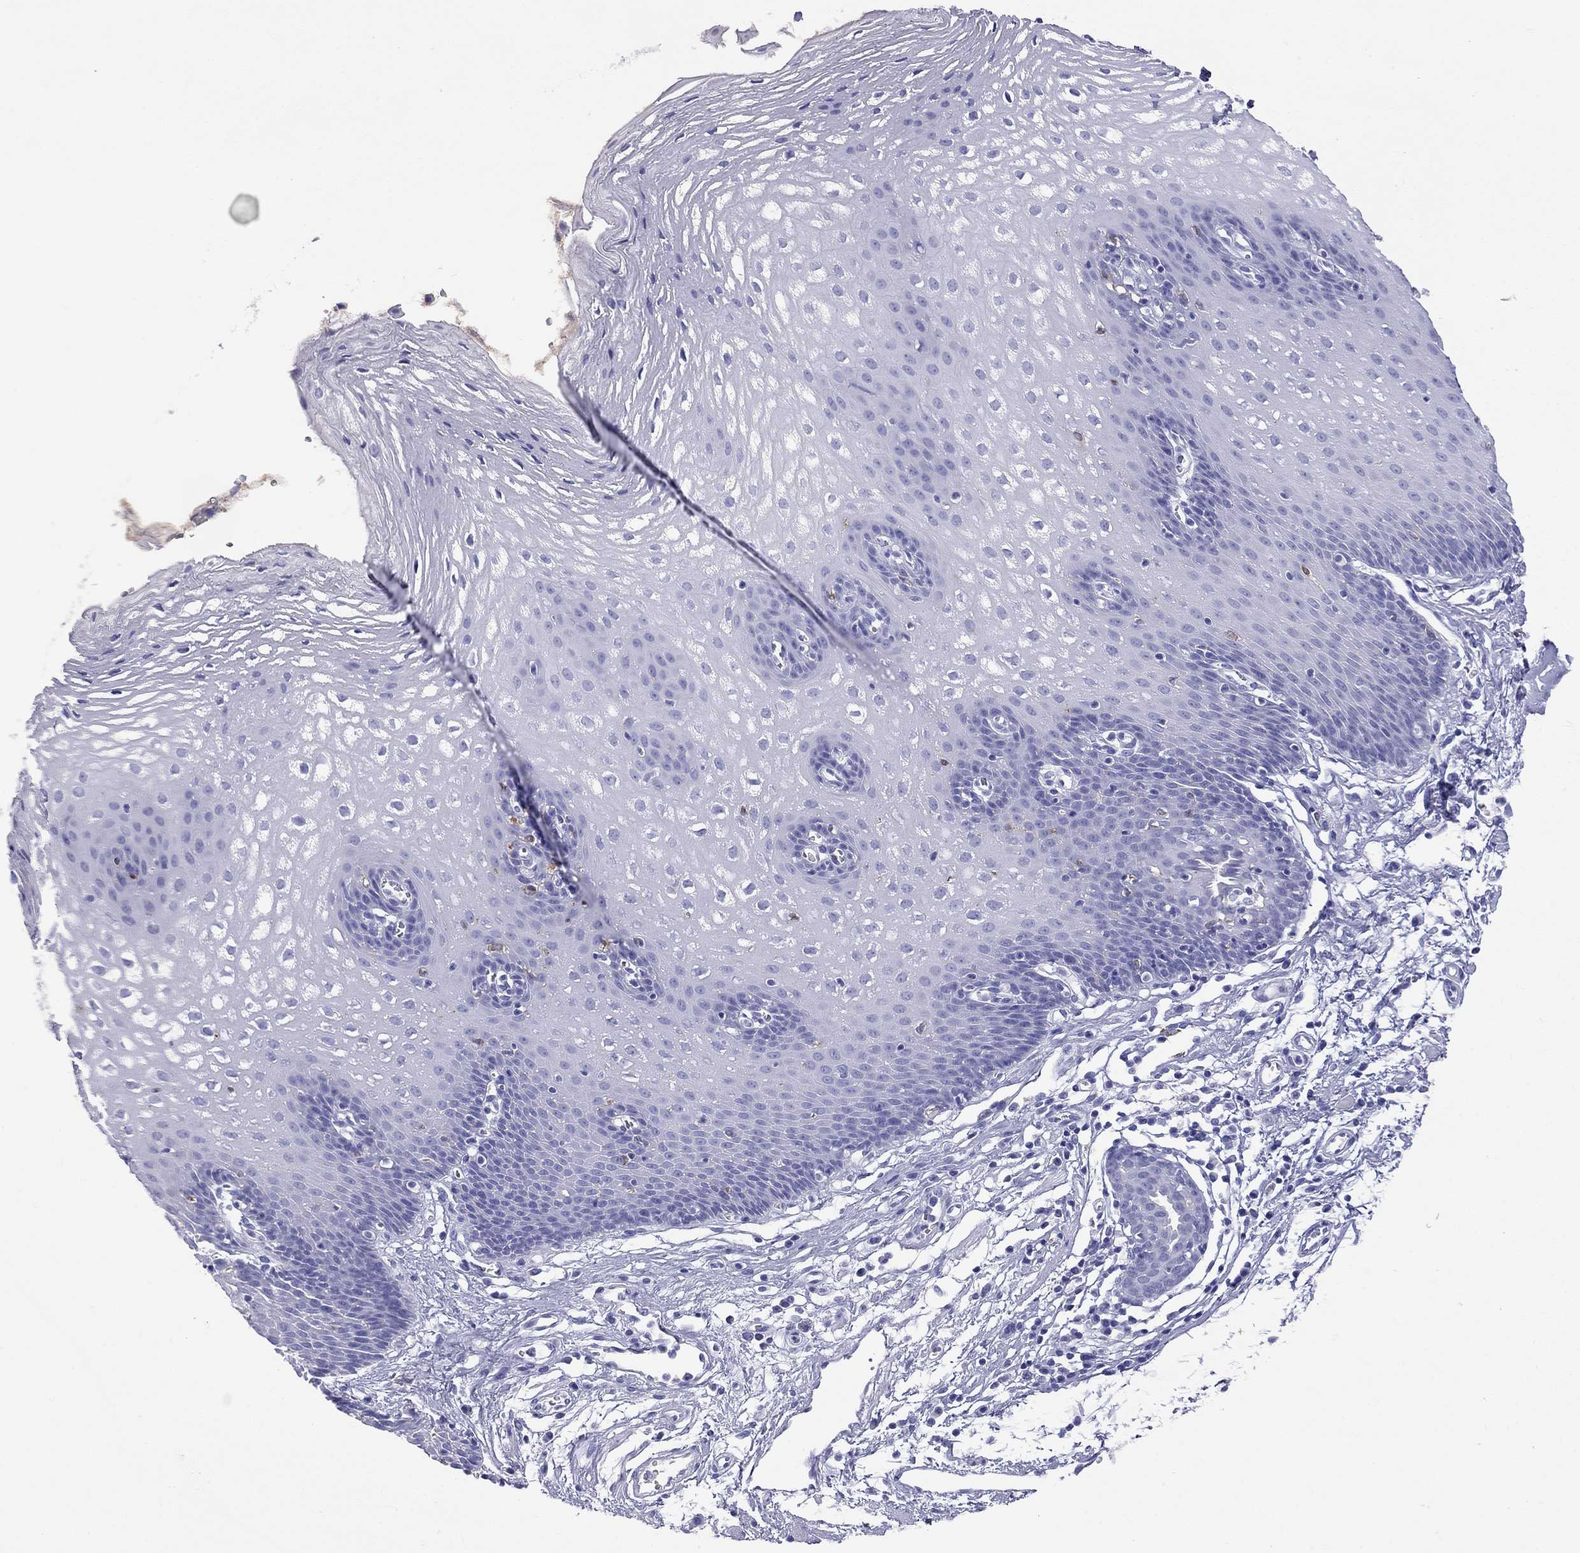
{"staining": {"intensity": "negative", "quantity": "none", "location": "none"}, "tissue": "esophagus", "cell_type": "Squamous epithelial cells", "image_type": "normal", "snomed": [{"axis": "morphology", "description": "Normal tissue, NOS"}, {"axis": "topography", "description": "Esophagus"}], "caption": "A high-resolution histopathology image shows IHC staining of benign esophagus, which shows no significant positivity in squamous epithelial cells.", "gene": "HLA", "patient": {"sex": "male", "age": 72}}